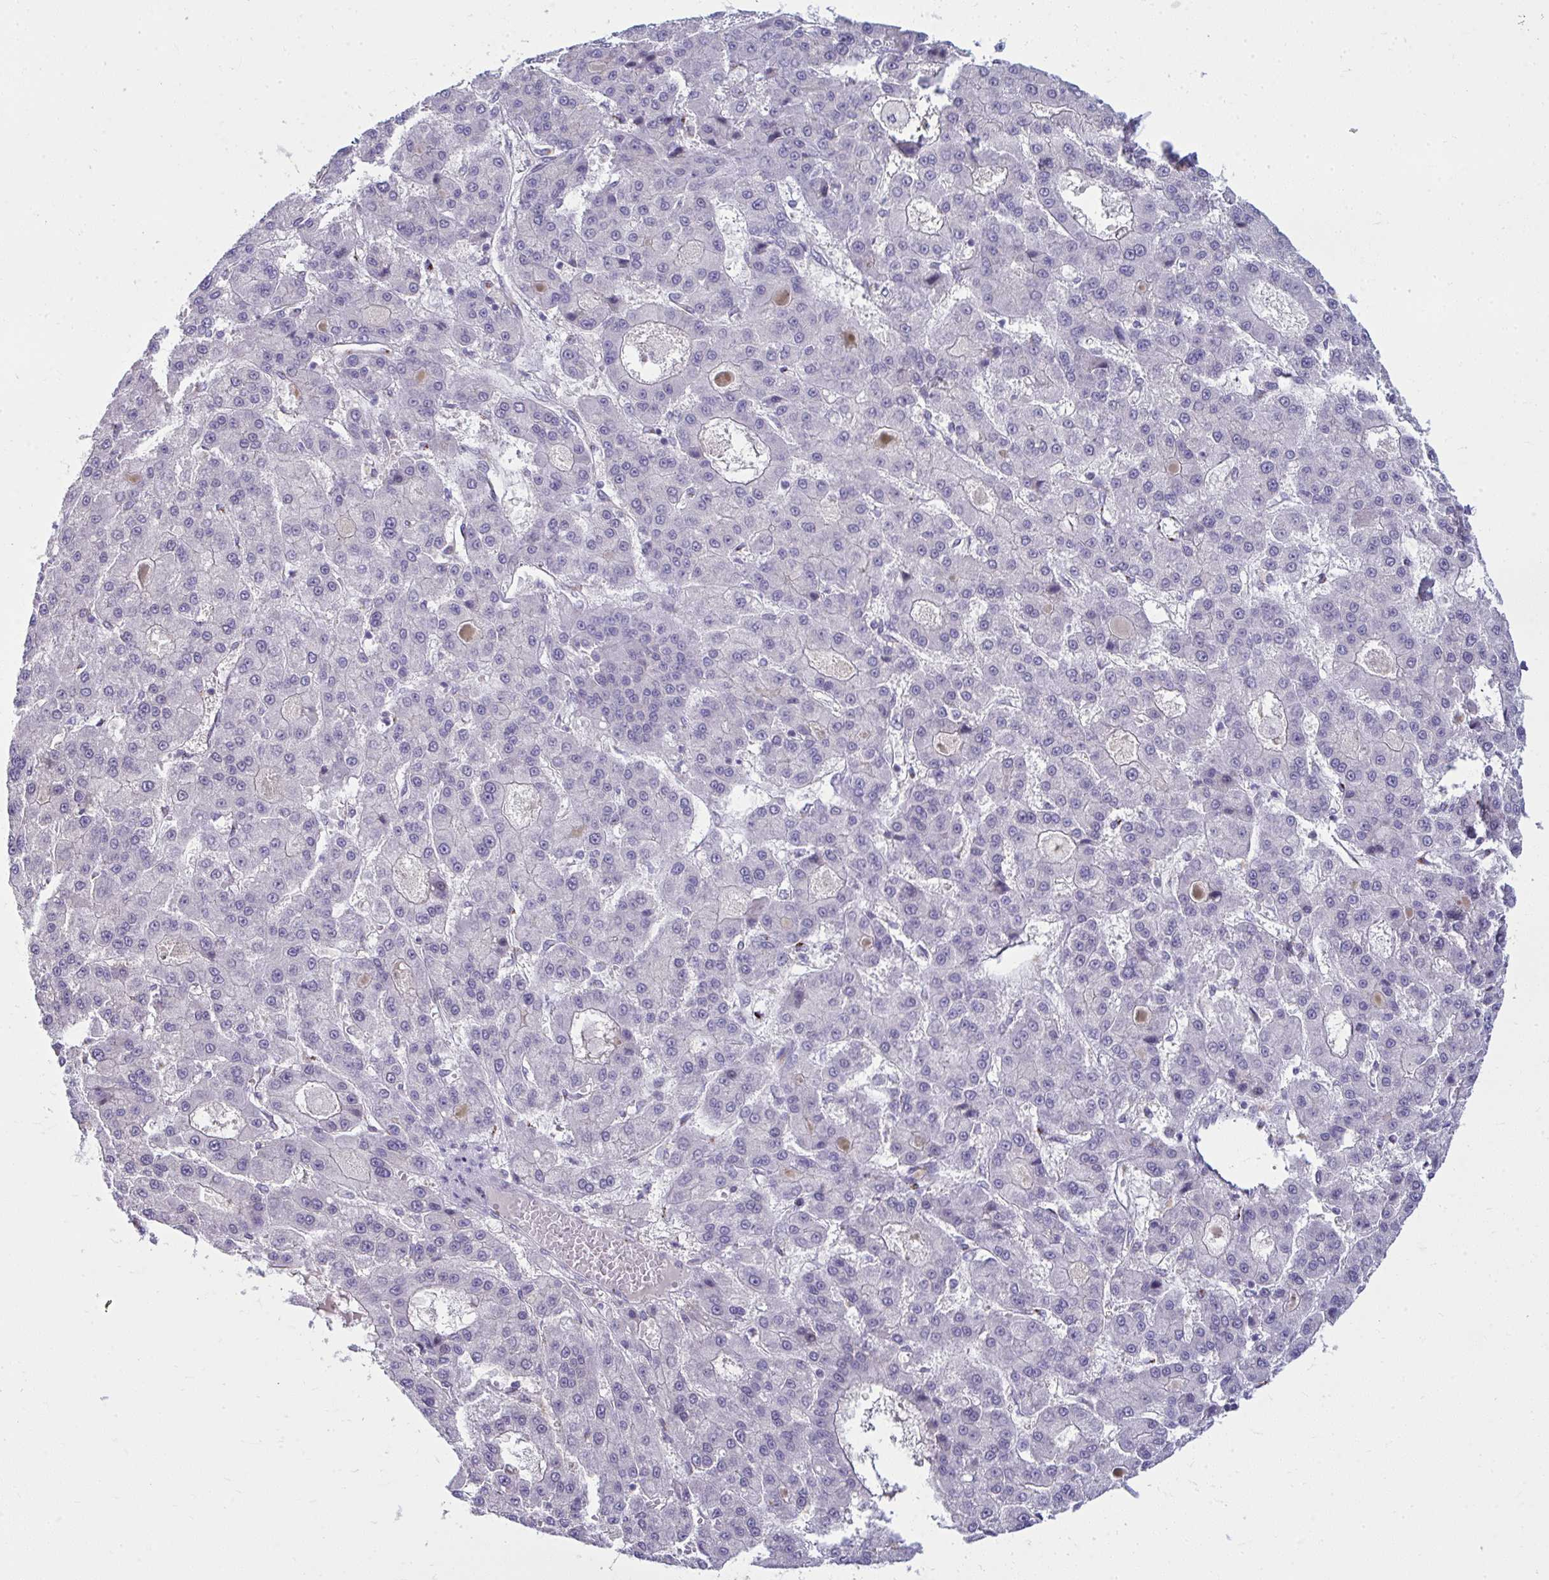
{"staining": {"intensity": "negative", "quantity": "none", "location": "none"}, "tissue": "liver cancer", "cell_type": "Tumor cells", "image_type": "cancer", "snomed": [{"axis": "morphology", "description": "Carcinoma, Hepatocellular, NOS"}, {"axis": "topography", "description": "Liver"}], "caption": "Immunohistochemistry of liver cancer displays no staining in tumor cells.", "gene": "DTX4", "patient": {"sex": "male", "age": 70}}